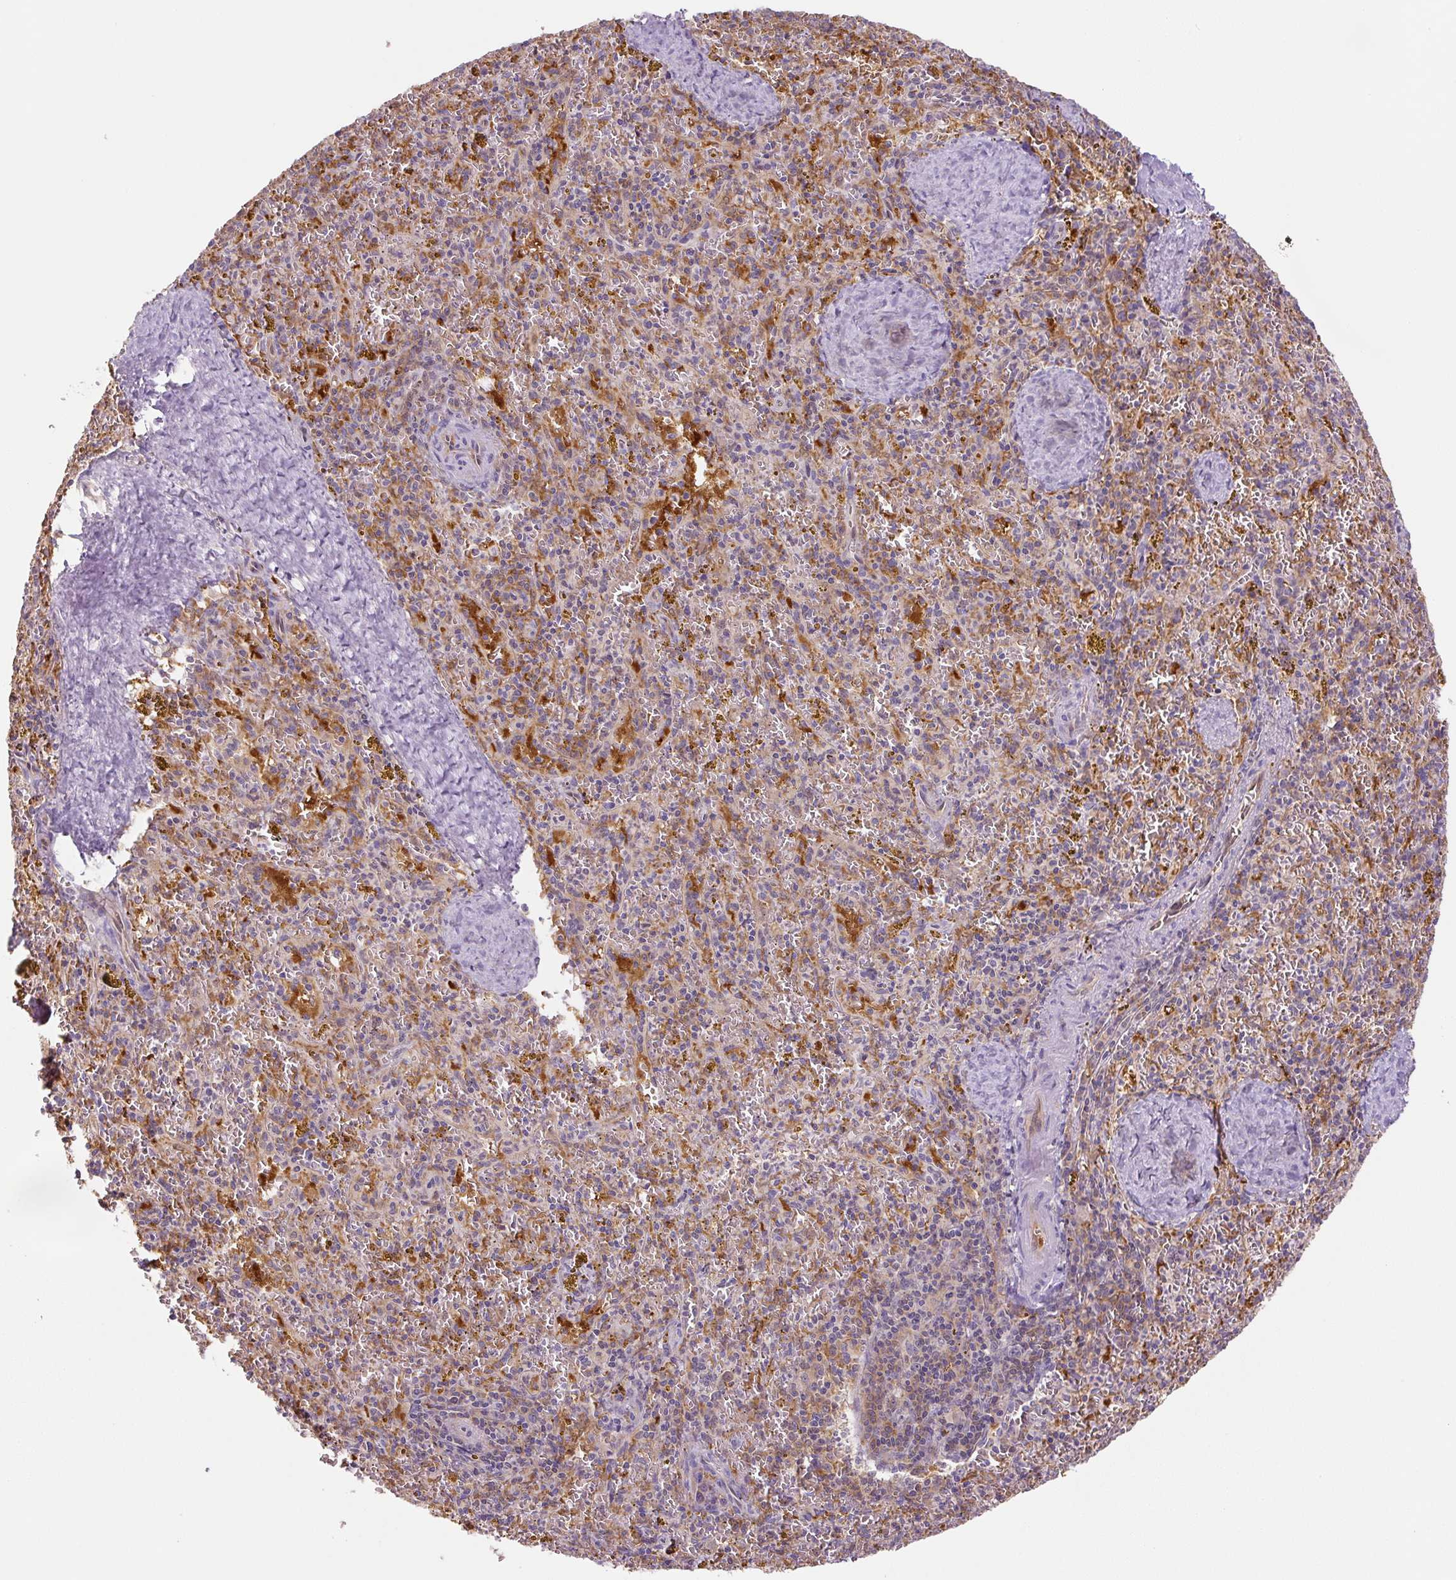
{"staining": {"intensity": "moderate", "quantity": "<25%", "location": "cytoplasmic/membranous"}, "tissue": "spleen", "cell_type": "Cells in red pulp", "image_type": "normal", "snomed": [{"axis": "morphology", "description": "Normal tissue, NOS"}, {"axis": "topography", "description": "Spleen"}], "caption": "A brown stain labels moderate cytoplasmic/membranous positivity of a protein in cells in red pulp of unremarkable spleen. The staining was performed using DAB, with brown indicating positive protein expression. Nuclei are stained blue with hematoxylin.", "gene": "SPSB2", "patient": {"sex": "male", "age": 57}}